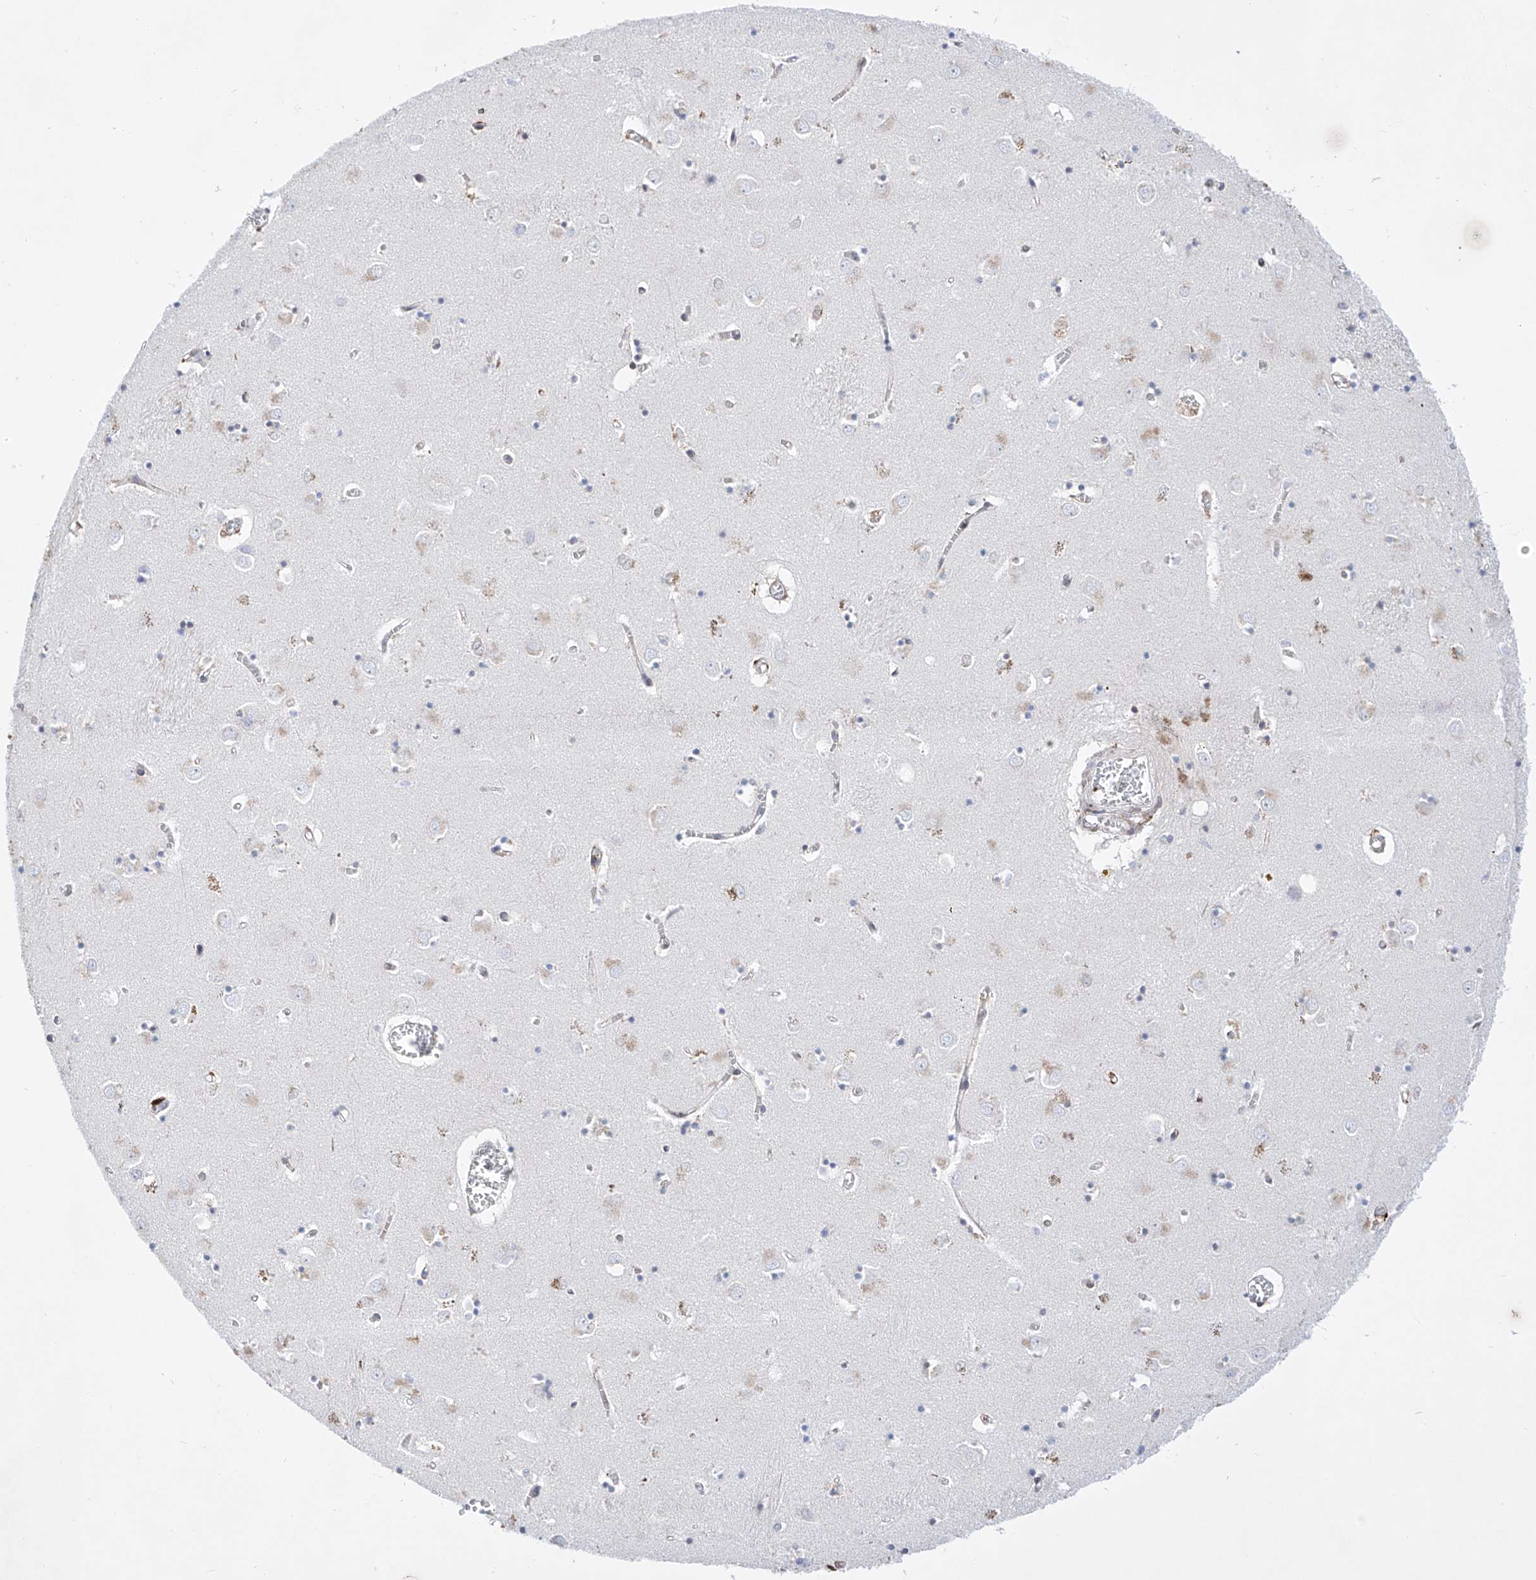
{"staining": {"intensity": "negative", "quantity": "none", "location": "none"}, "tissue": "caudate", "cell_type": "Glial cells", "image_type": "normal", "snomed": [{"axis": "morphology", "description": "Normal tissue, NOS"}, {"axis": "topography", "description": "Lateral ventricle wall"}], "caption": "DAB immunohistochemical staining of normal caudate demonstrates no significant staining in glial cells.", "gene": "LCLAT1", "patient": {"sex": "male", "age": 70}}